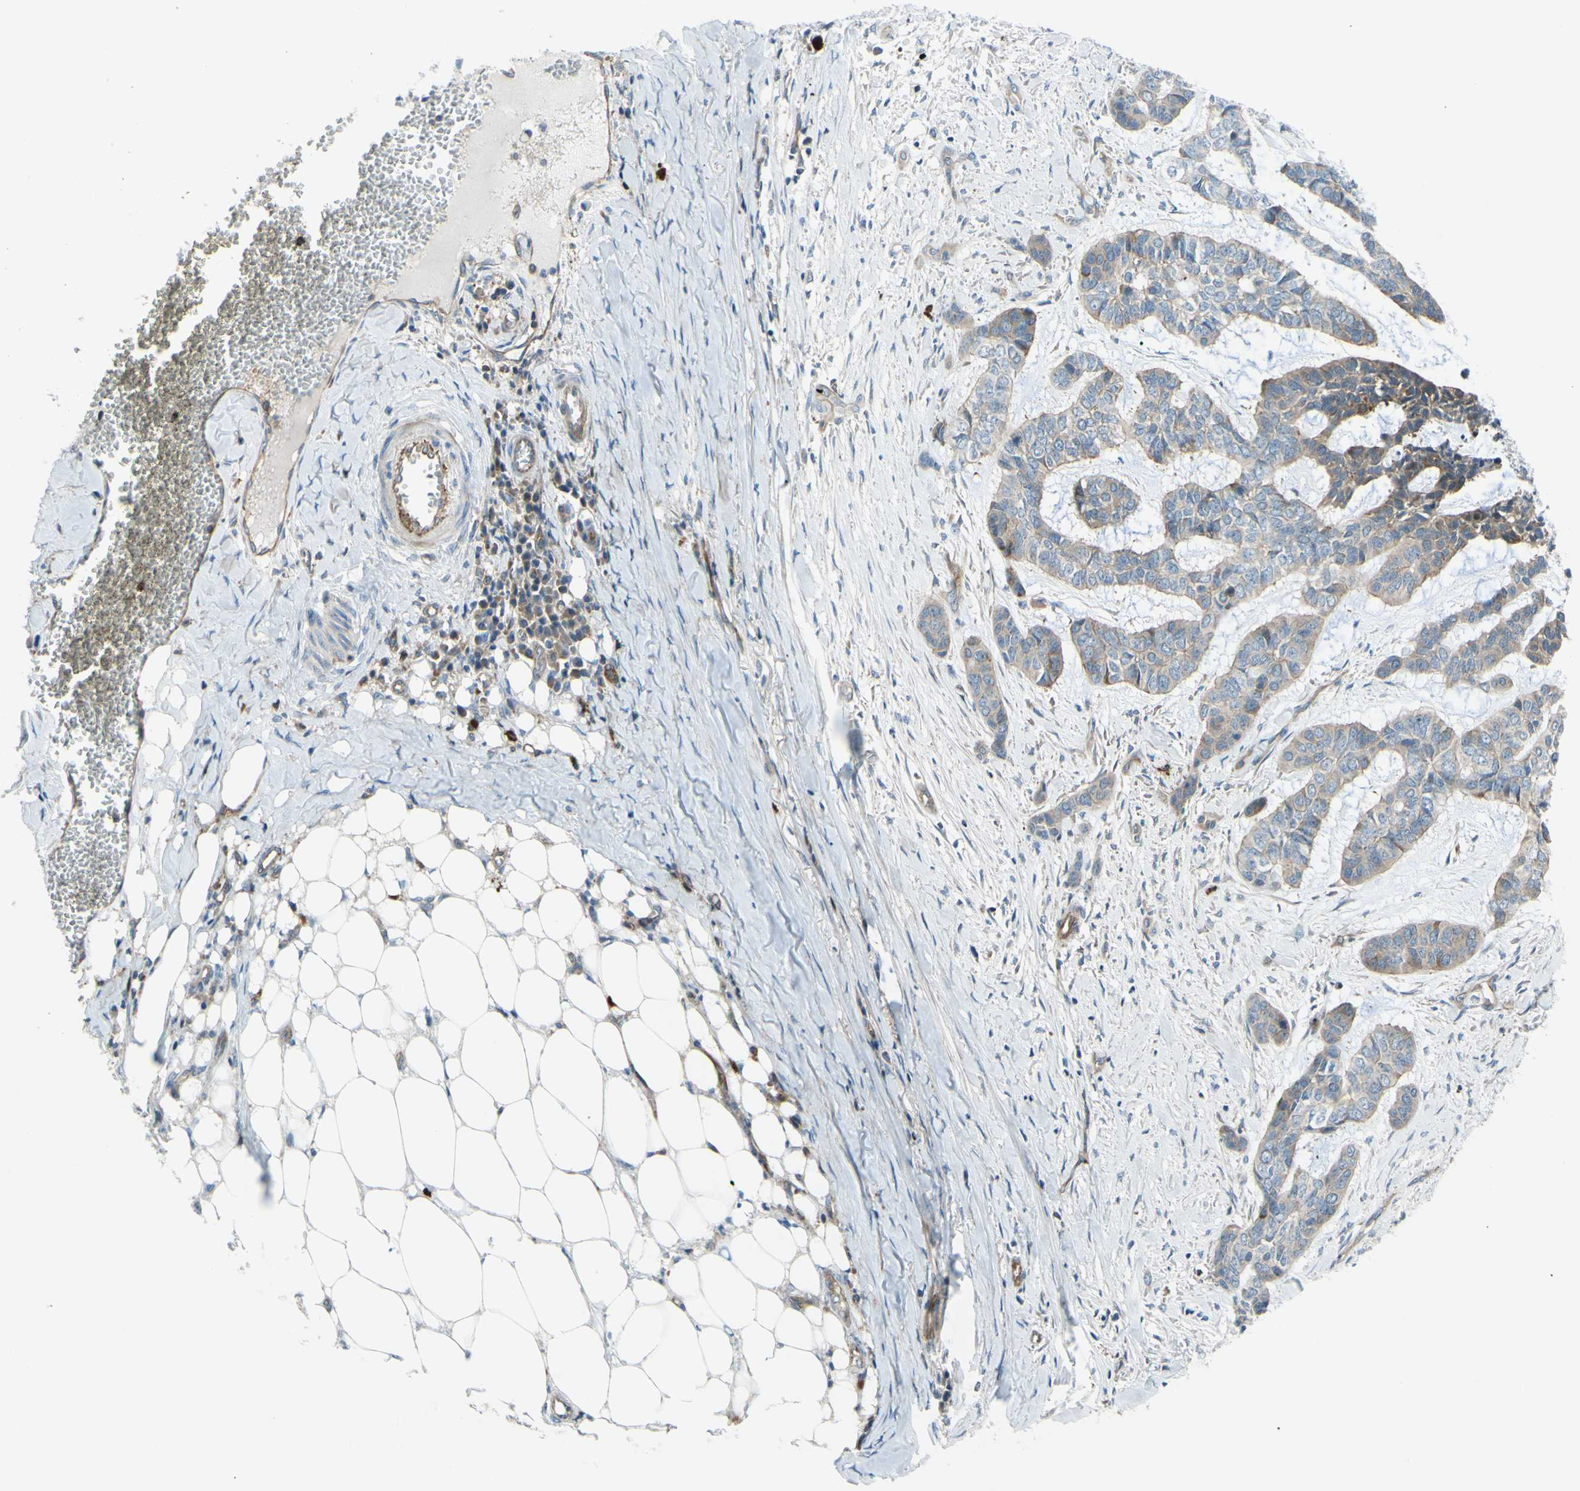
{"staining": {"intensity": "weak", "quantity": "25%-75%", "location": "cytoplasmic/membranous"}, "tissue": "skin cancer", "cell_type": "Tumor cells", "image_type": "cancer", "snomed": [{"axis": "morphology", "description": "Basal cell carcinoma"}, {"axis": "topography", "description": "Skin"}], "caption": "Basal cell carcinoma (skin) stained with a brown dye demonstrates weak cytoplasmic/membranous positive positivity in about 25%-75% of tumor cells.", "gene": "PAK2", "patient": {"sex": "female", "age": 64}}